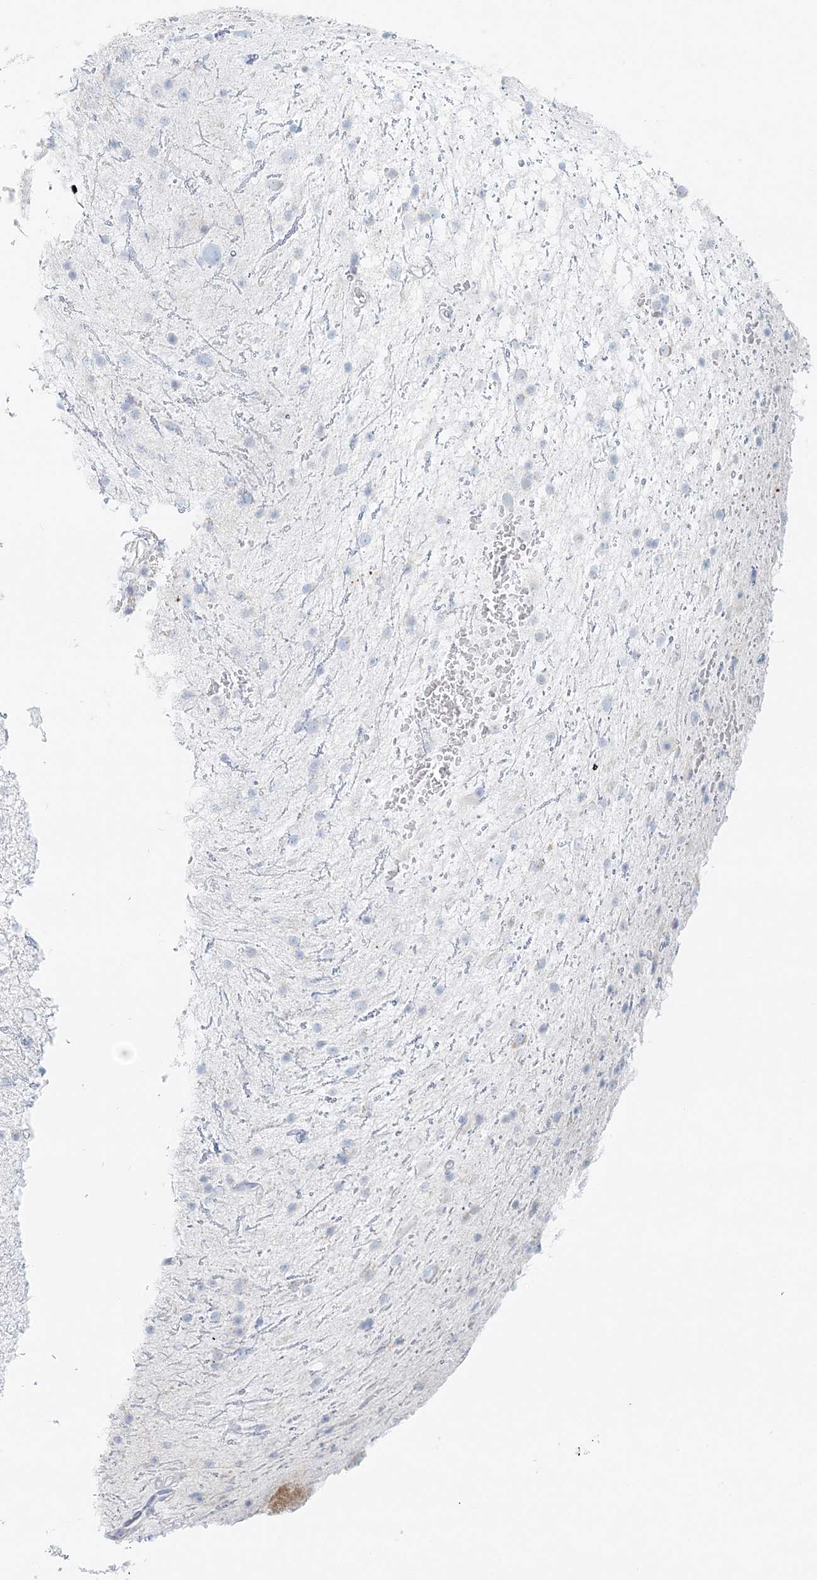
{"staining": {"intensity": "negative", "quantity": "none", "location": "none"}, "tissue": "glioma", "cell_type": "Tumor cells", "image_type": "cancer", "snomed": [{"axis": "morphology", "description": "Glioma, malignant, Low grade"}, {"axis": "topography", "description": "Cerebral cortex"}], "caption": "Tumor cells show no significant protein positivity in malignant glioma (low-grade). The staining is performed using DAB (3,3'-diaminobenzidine) brown chromogen with nuclei counter-stained in using hematoxylin.", "gene": "STK11IP", "patient": {"sex": "female", "age": 39}}